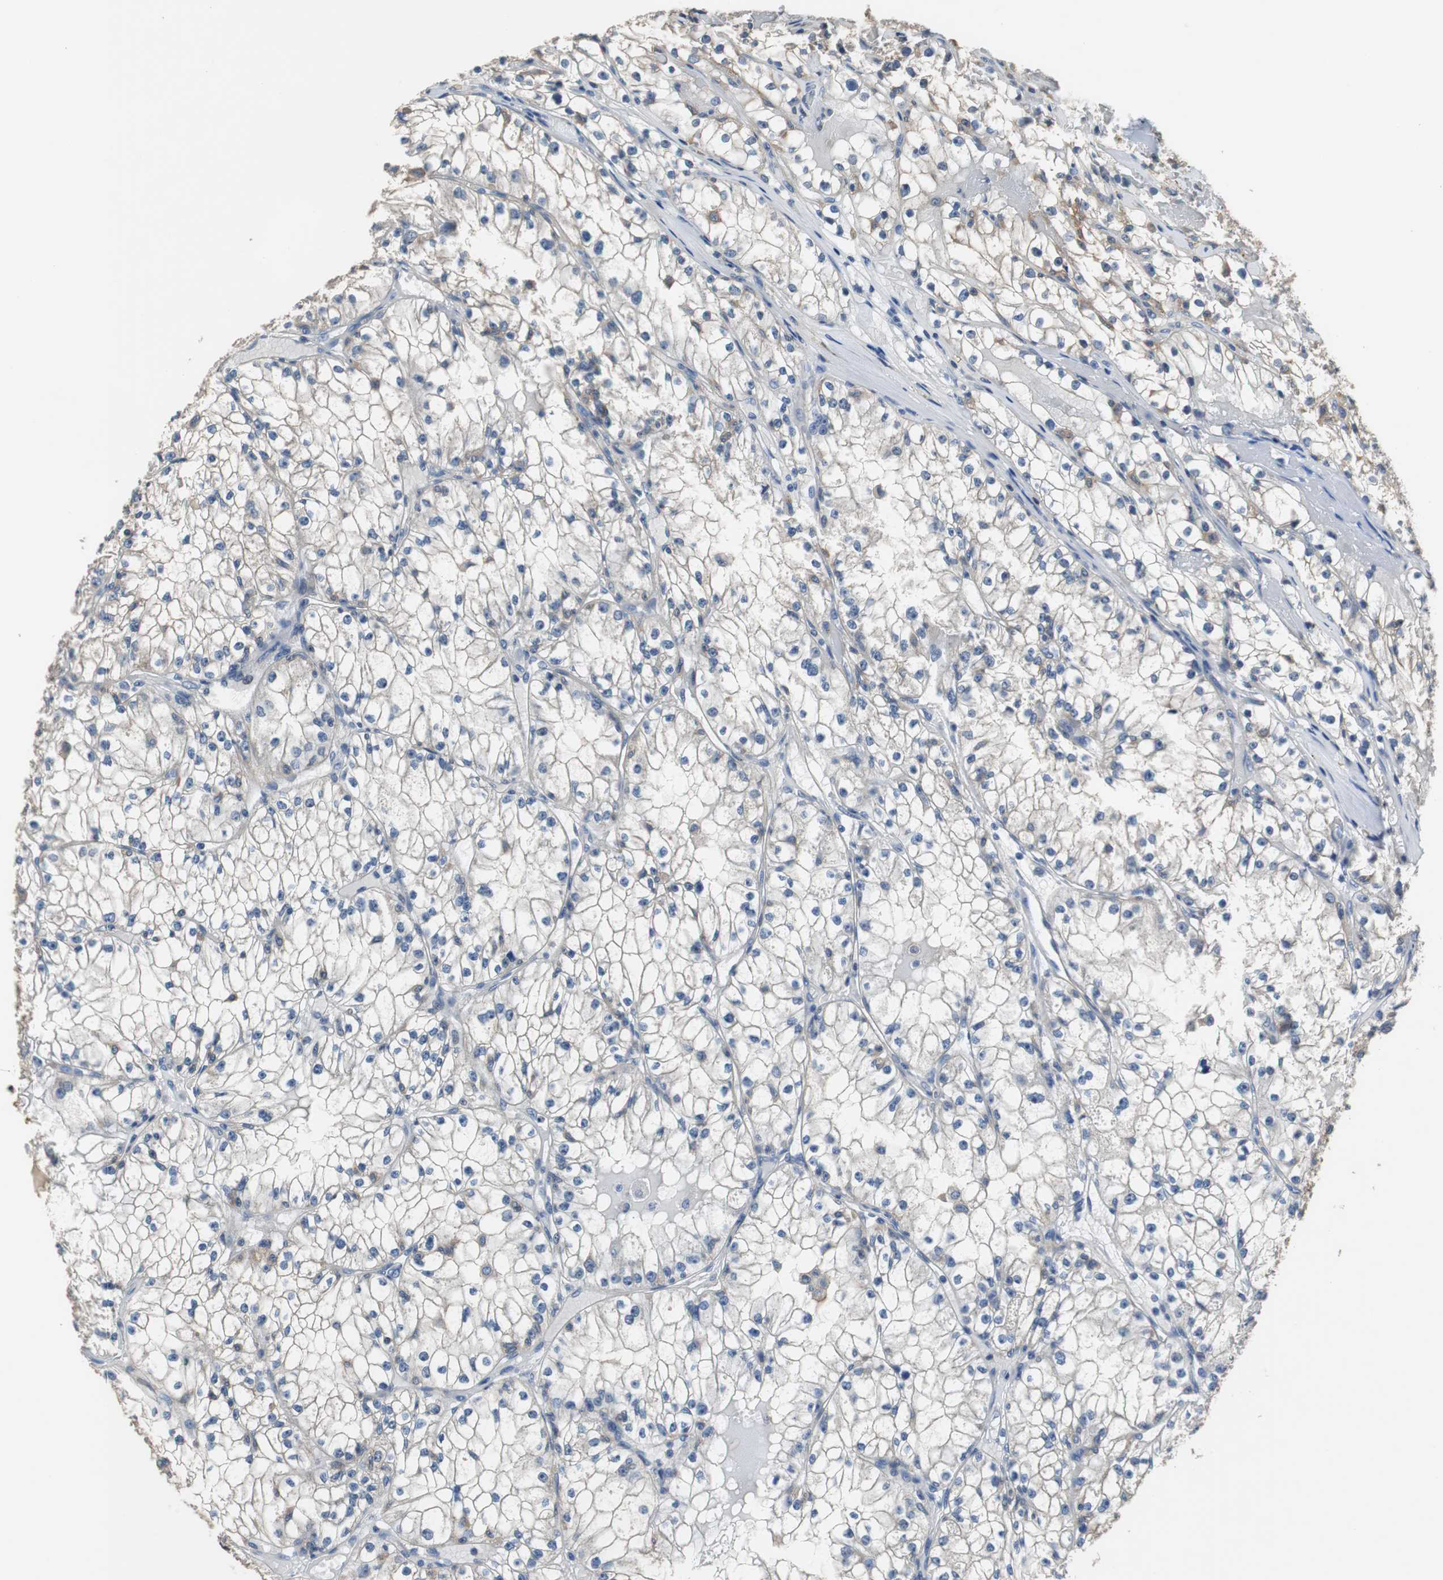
{"staining": {"intensity": "weak", "quantity": "25%-75%", "location": "cytoplasmic/membranous"}, "tissue": "renal cancer", "cell_type": "Tumor cells", "image_type": "cancer", "snomed": [{"axis": "morphology", "description": "Adenocarcinoma, NOS"}, {"axis": "topography", "description": "Kidney"}], "caption": "Human renal adenocarcinoma stained for a protein (brown) shows weak cytoplasmic/membranous positive staining in about 25%-75% of tumor cells.", "gene": "PRKCA", "patient": {"sex": "male", "age": 56}}